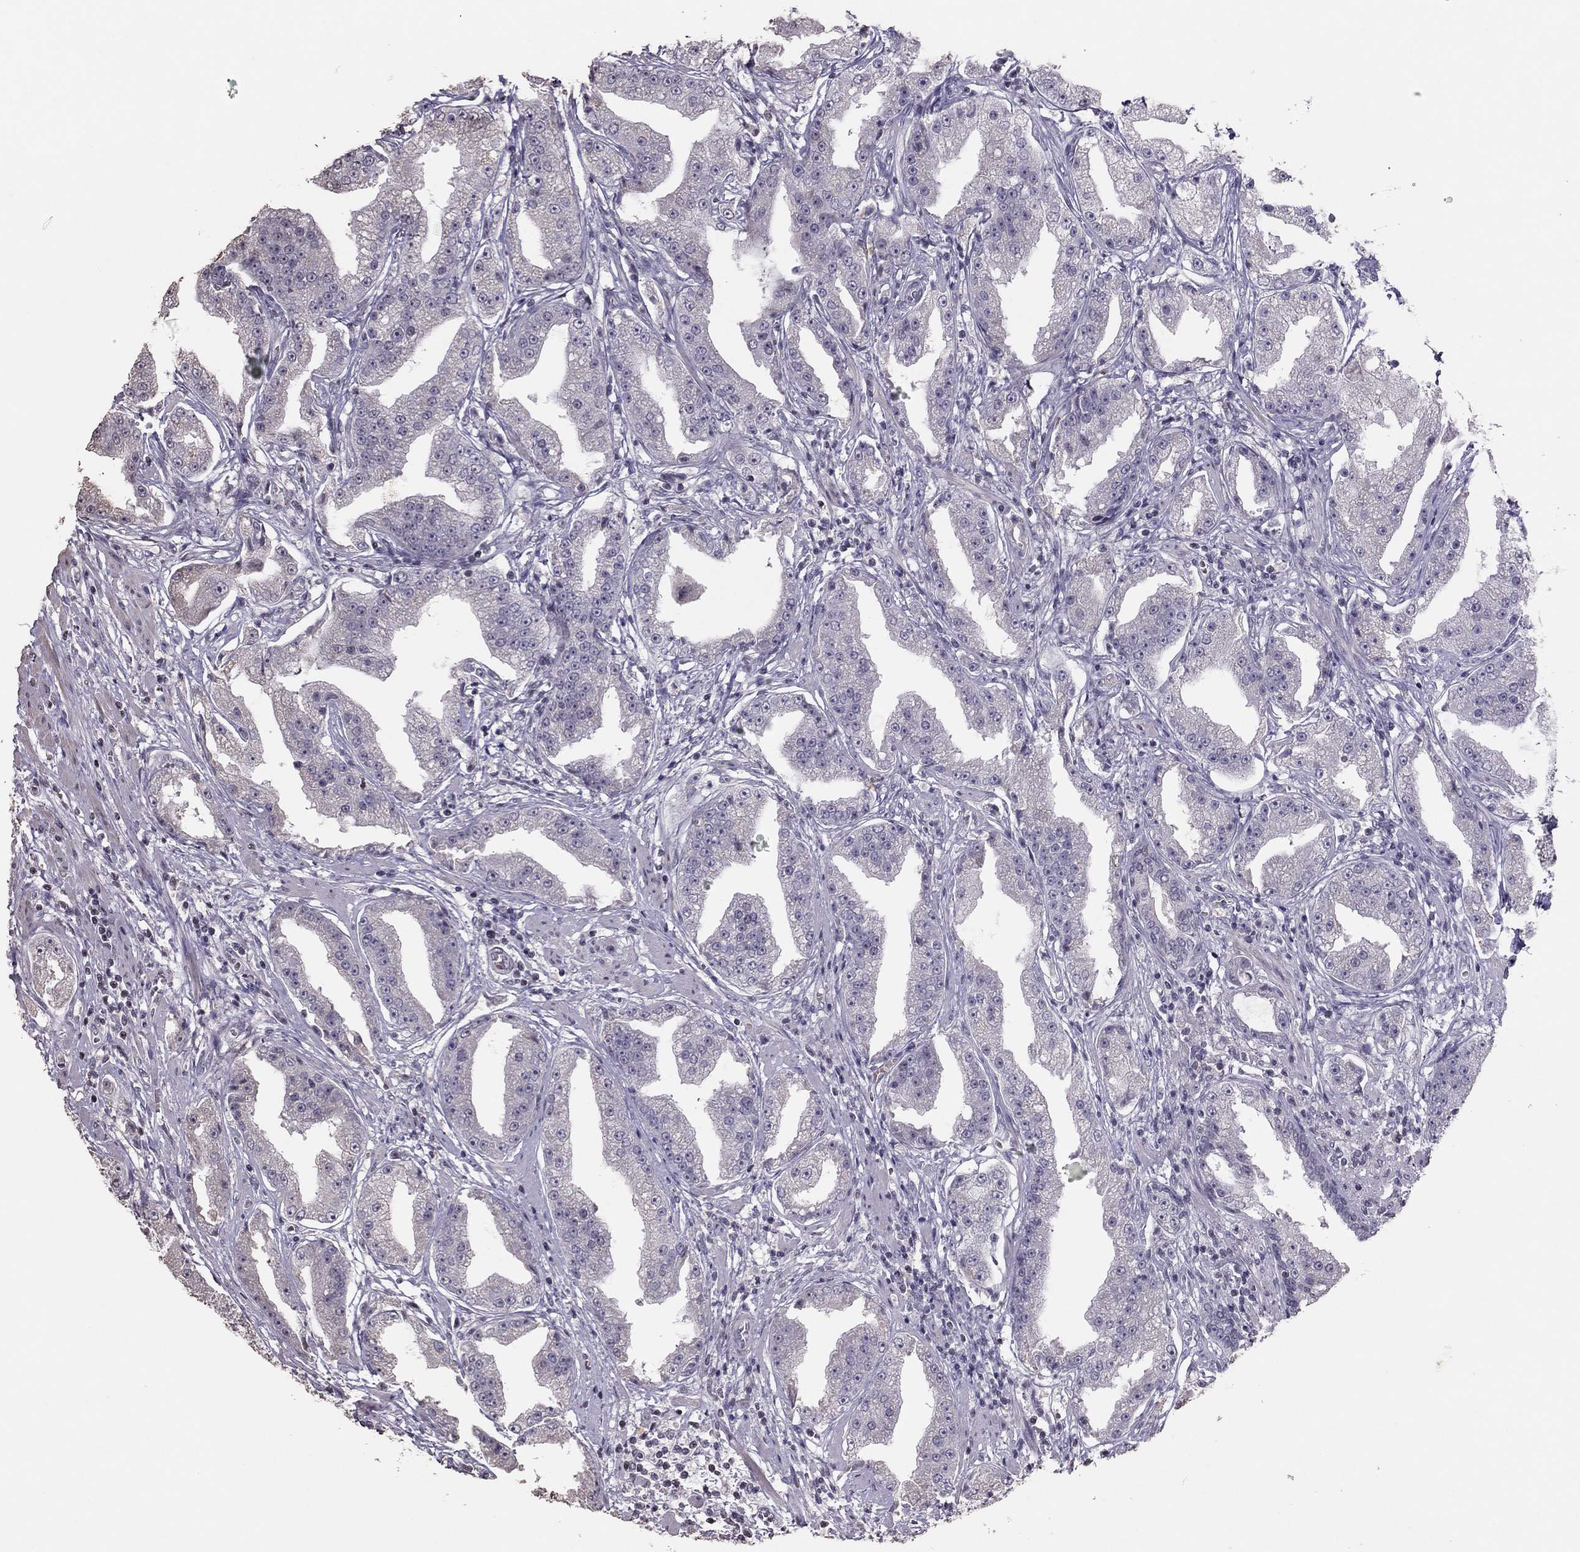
{"staining": {"intensity": "negative", "quantity": "none", "location": "none"}, "tissue": "prostate cancer", "cell_type": "Tumor cells", "image_type": "cancer", "snomed": [{"axis": "morphology", "description": "Adenocarcinoma, Low grade"}, {"axis": "topography", "description": "Prostate"}], "caption": "This is an IHC histopathology image of human prostate cancer. There is no positivity in tumor cells.", "gene": "TSHB", "patient": {"sex": "male", "age": 62}}